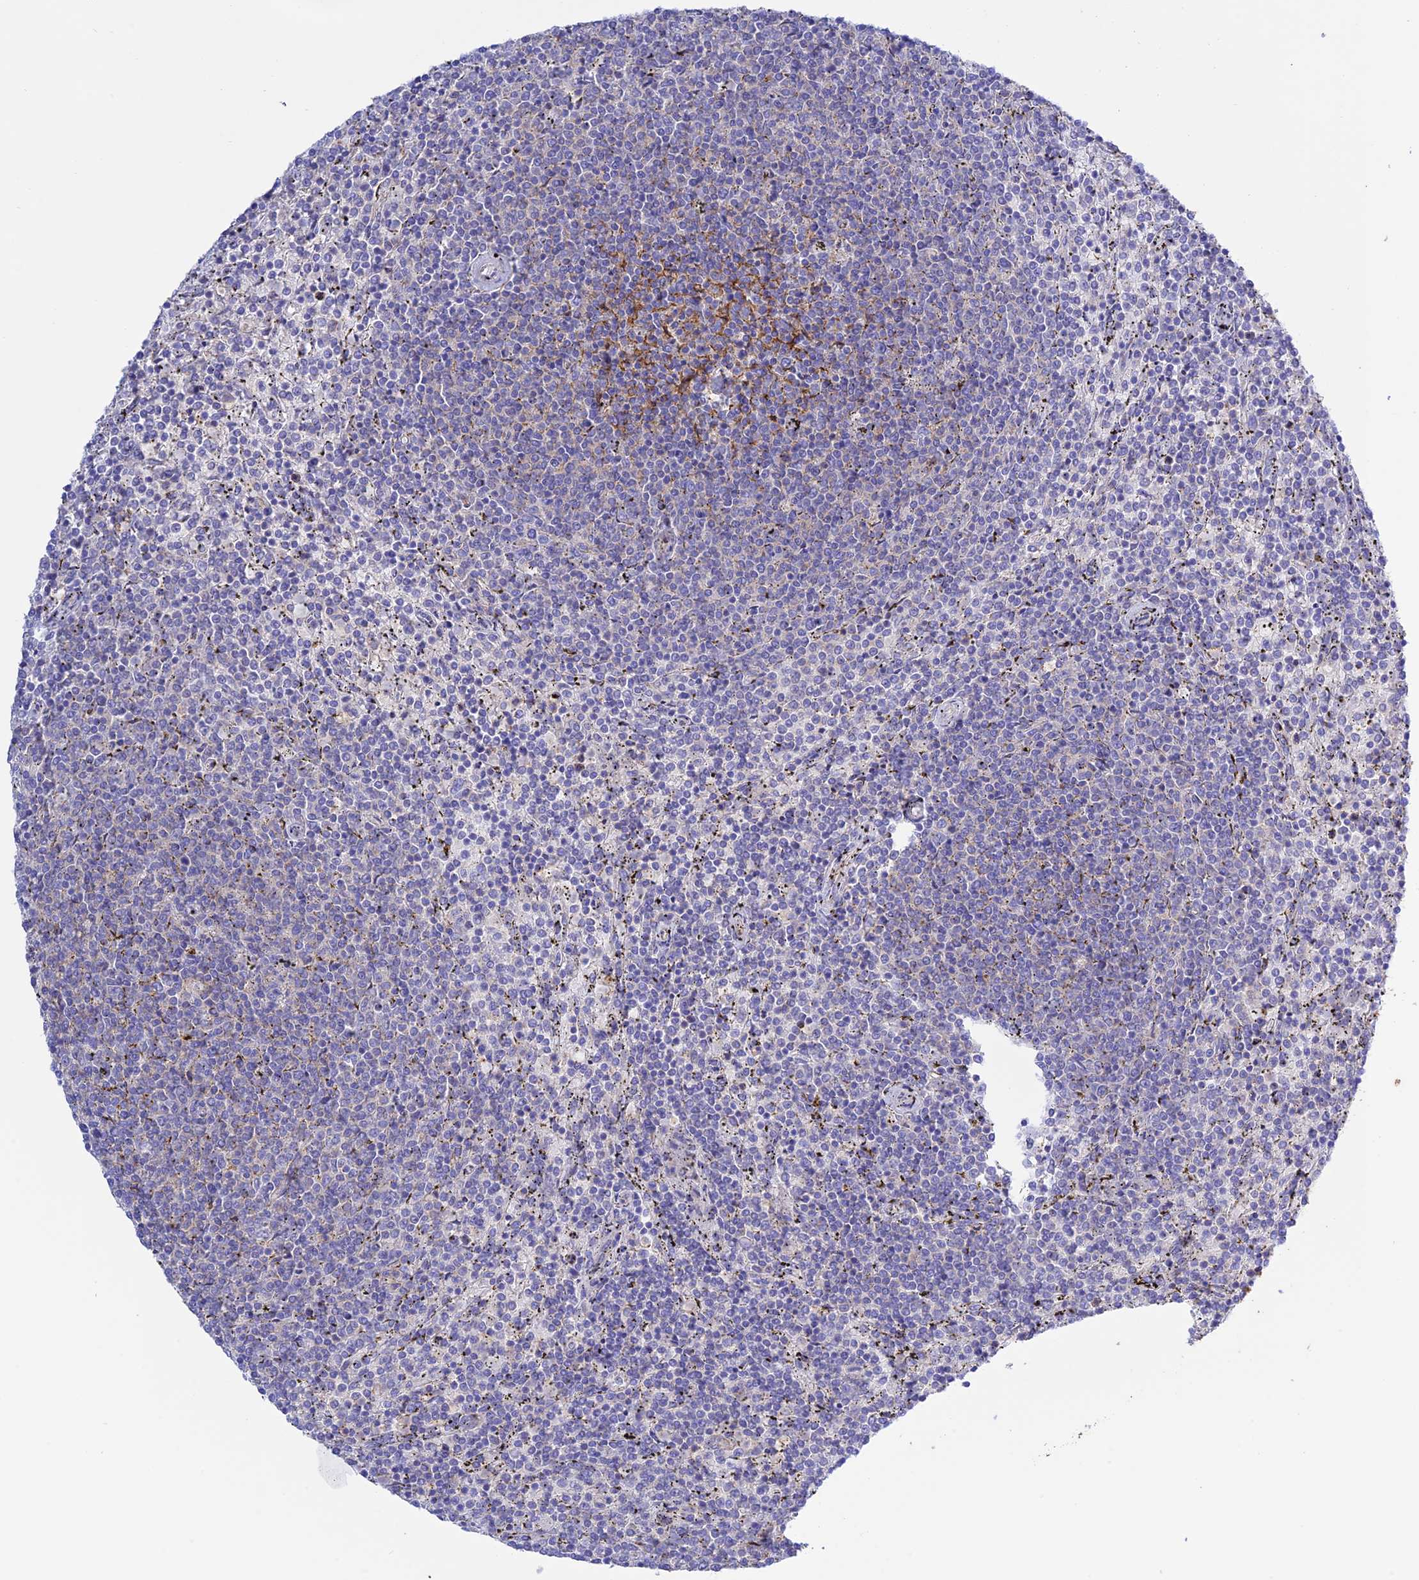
{"staining": {"intensity": "negative", "quantity": "none", "location": "none"}, "tissue": "lymphoma", "cell_type": "Tumor cells", "image_type": "cancer", "snomed": [{"axis": "morphology", "description": "Malignant lymphoma, non-Hodgkin's type, Low grade"}, {"axis": "topography", "description": "Spleen"}], "caption": "The IHC image has no significant staining in tumor cells of lymphoma tissue.", "gene": "CHSY3", "patient": {"sex": "female", "age": 50}}